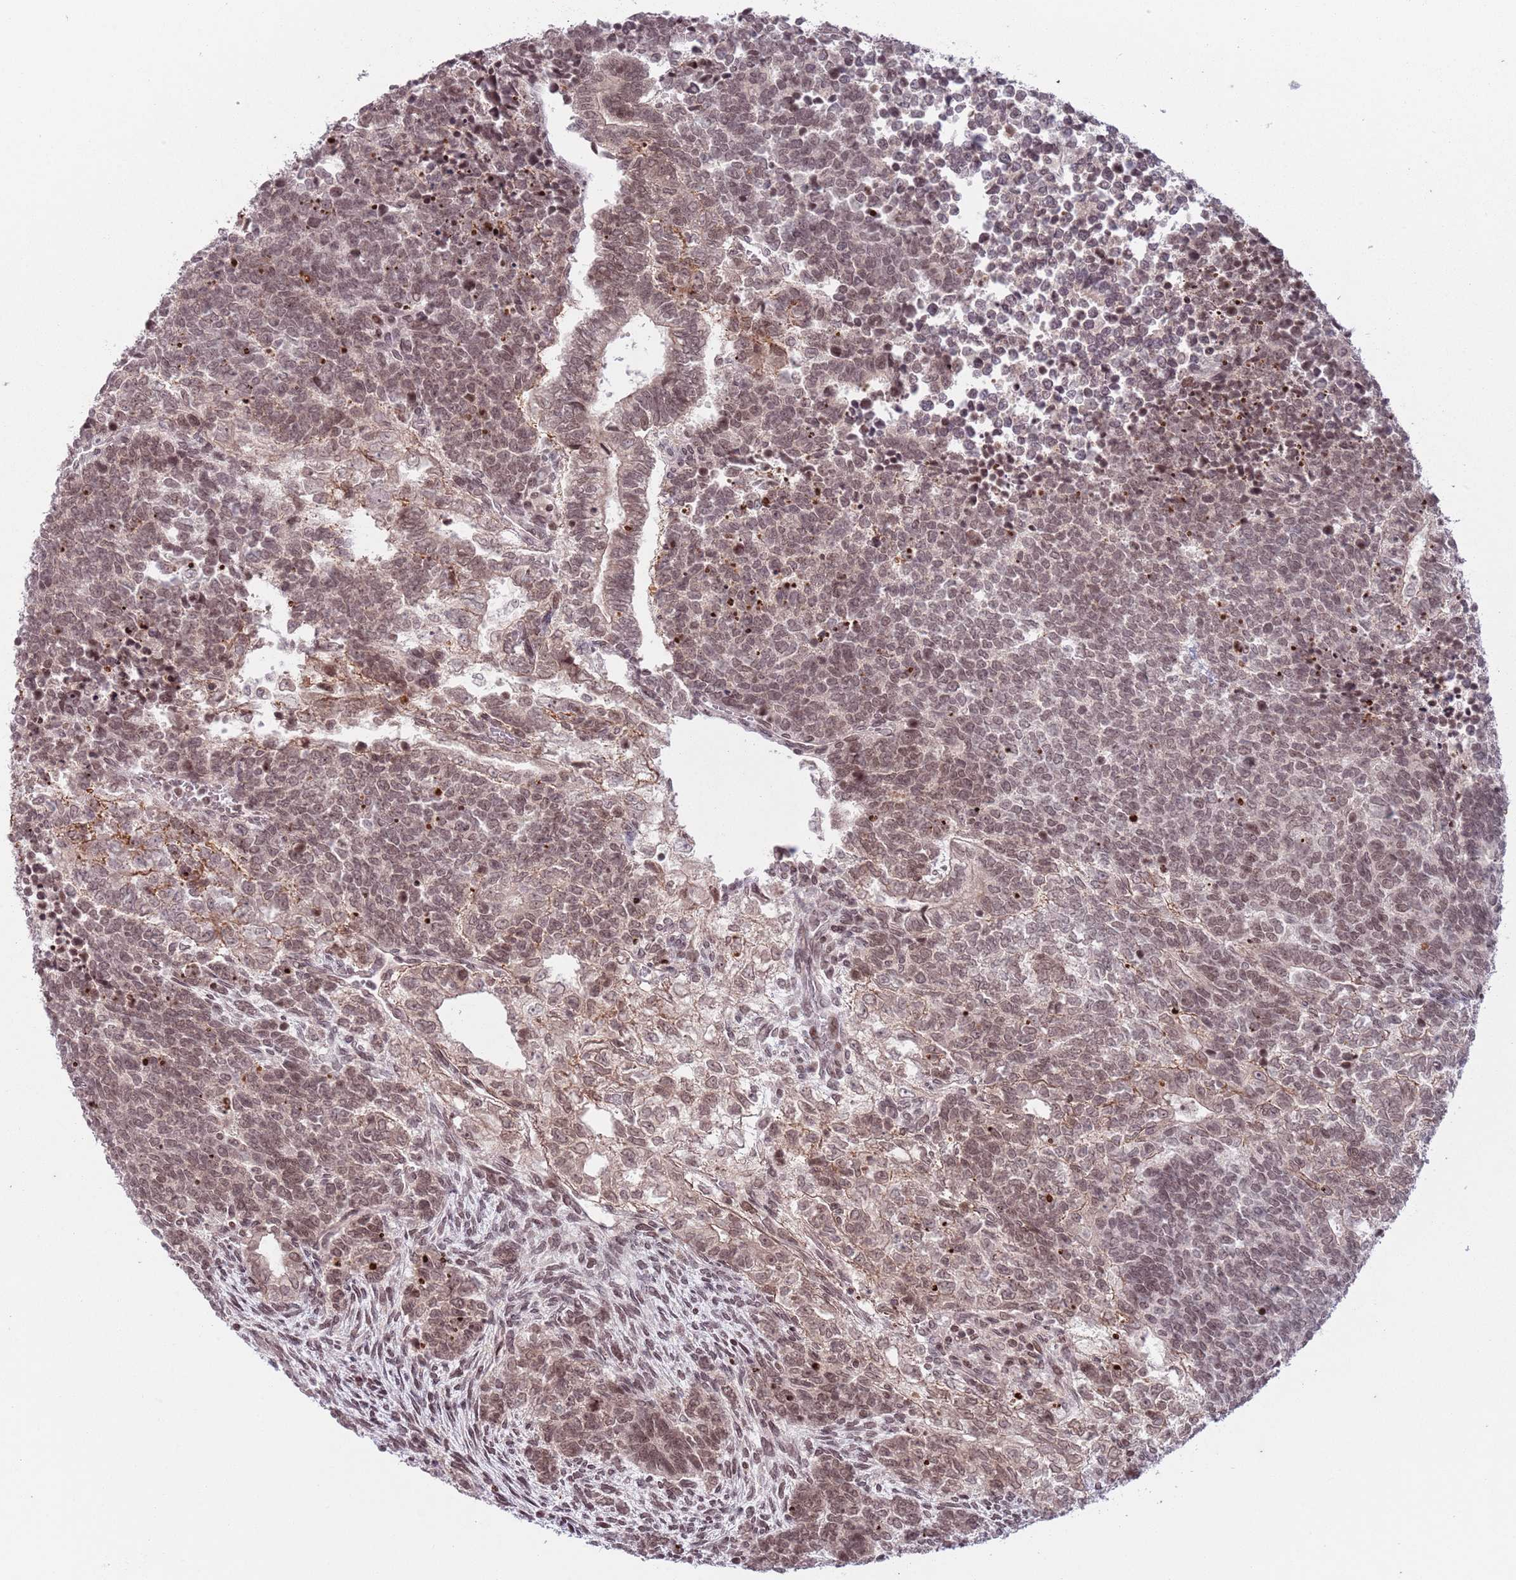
{"staining": {"intensity": "moderate", "quantity": ">75%", "location": "nuclear"}, "tissue": "testis cancer", "cell_type": "Tumor cells", "image_type": "cancer", "snomed": [{"axis": "morphology", "description": "Carcinoma, Embryonal, NOS"}, {"axis": "topography", "description": "Testis"}], "caption": "Testis cancer (embryonal carcinoma) was stained to show a protein in brown. There is medium levels of moderate nuclear staining in about >75% of tumor cells. The staining was performed using DAB, with brown indicating positive protein expression. Nuclei are stained blue with hematoxylin.", "gene": "SH3RF3", "patient": {"sex": "male", "age": 23}}